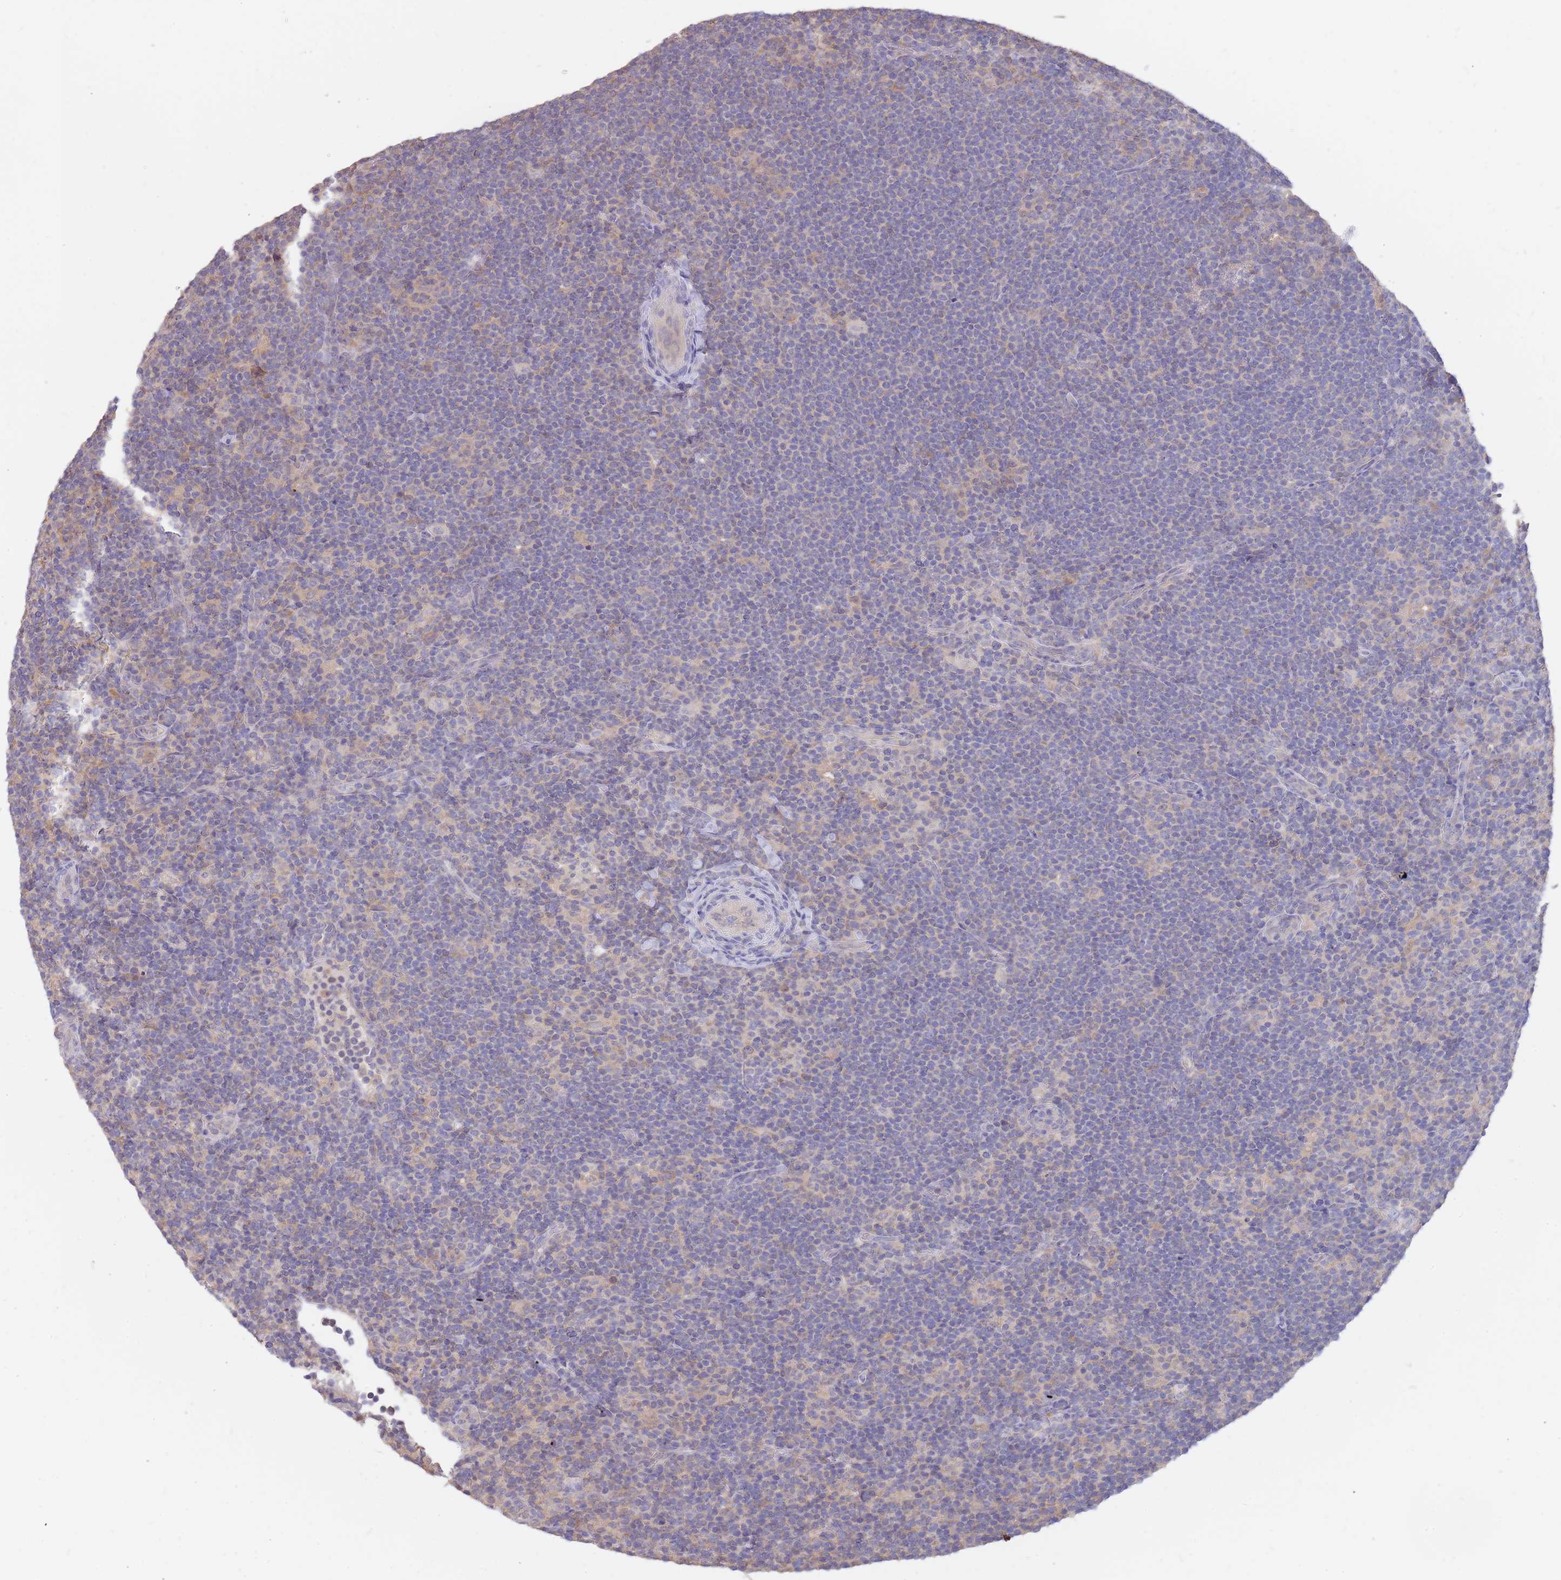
{"staining": {"intensity": "negative", "quantity": "none", "location": "none"}, "tissue": "lymphoma", "cell_type": "Tumor cells", "image_type": "cancer", "snomed": [{"axis": "morphology", "description": "Hodgkin's disease, NOS"}, {"axis": "topography", "description": "Lymph node"}], "caption": "An immunohistochemistry photomicrograph of Hodgkin's disease is shown. There is no staining in tumor cells of Hodgkin's disease.", "gene": "AP5S1", "patient": {"sex": "female", "age": 57}}